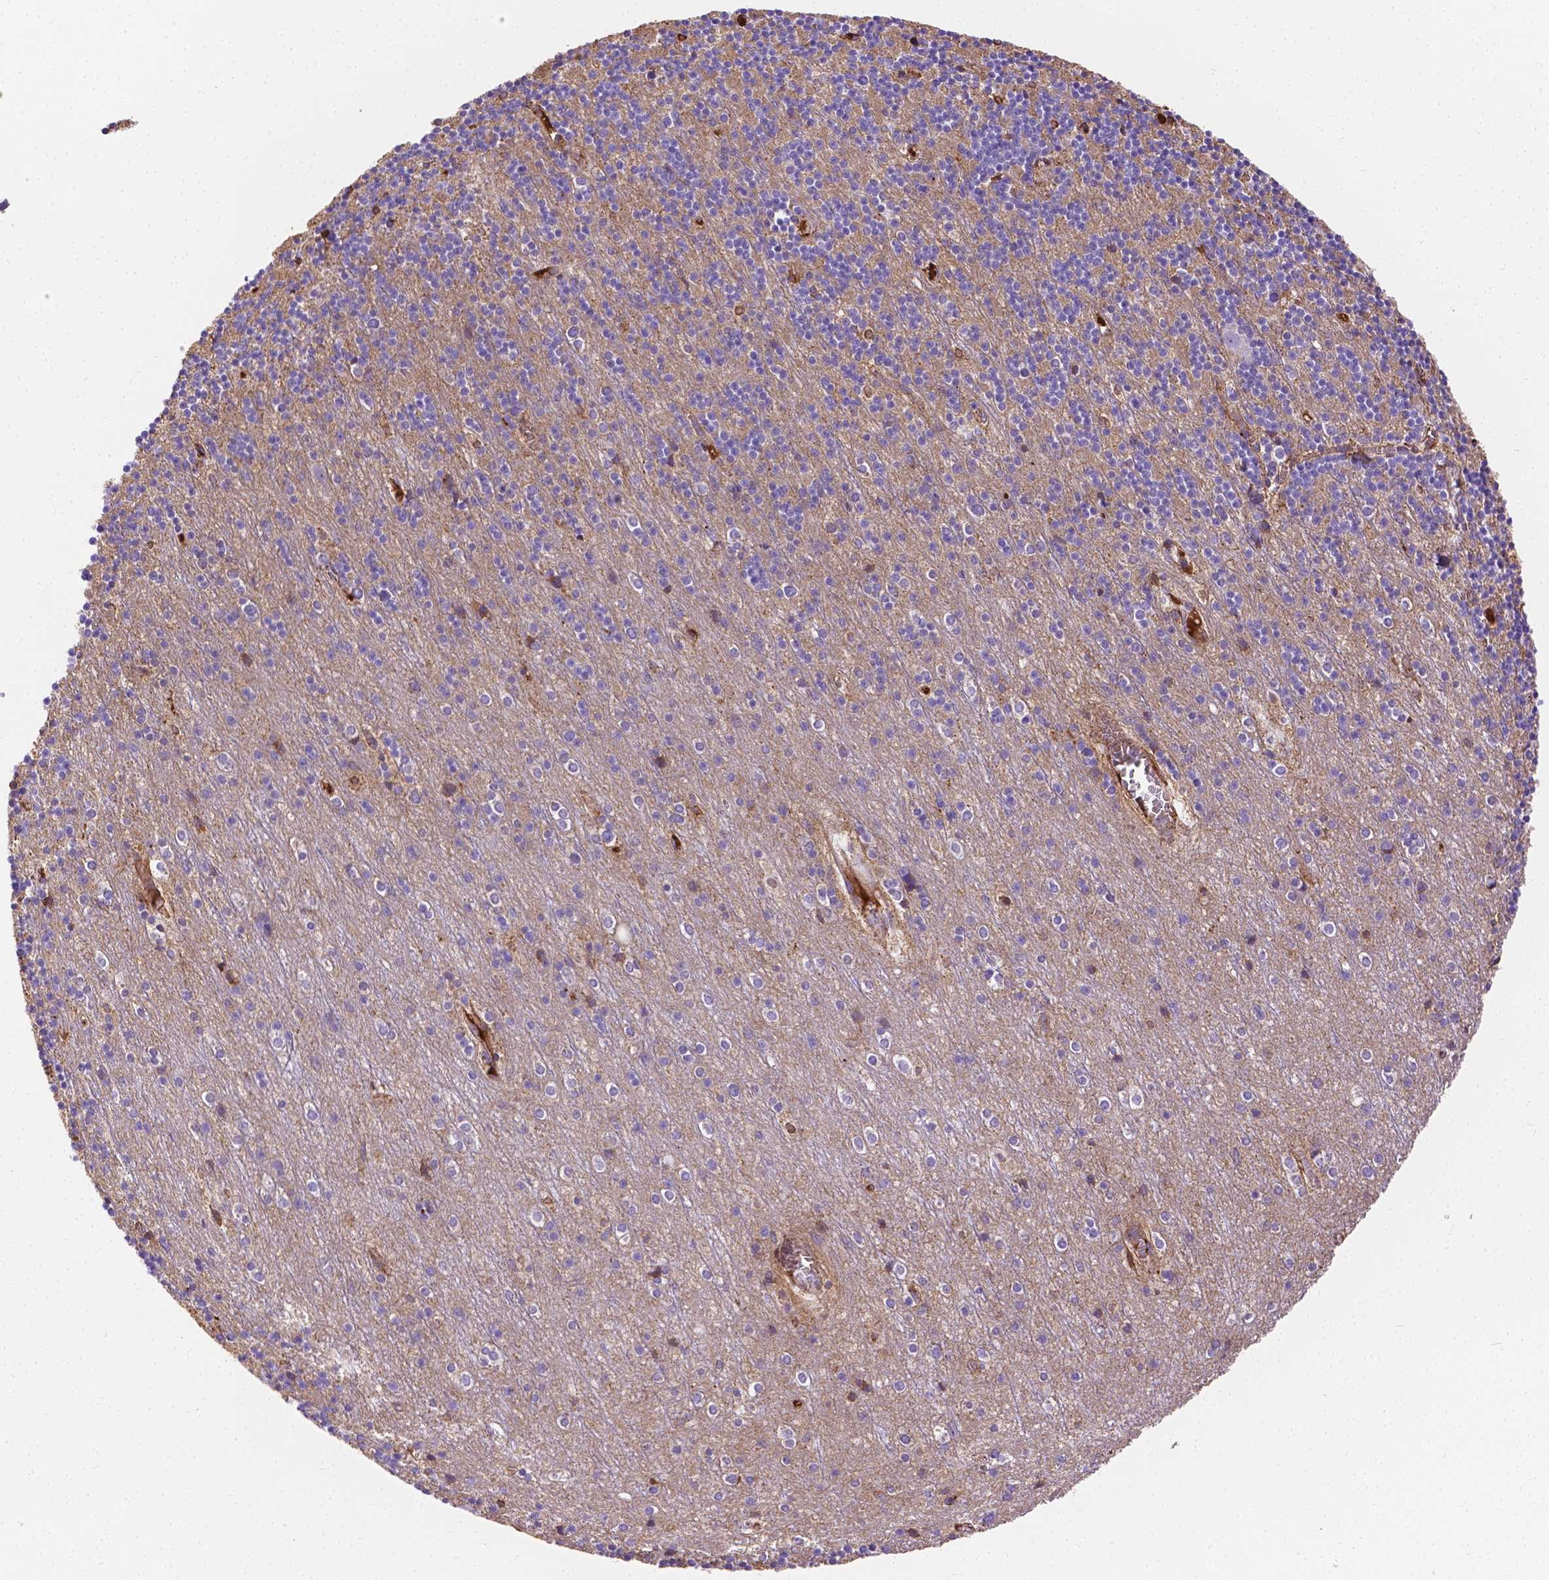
{"staining": {"intensity": "moderate", "quantity": "25%-75%", "location": "cytoplasmic/membranous"}, "tissue": "cerebellum", "cell_type": "Cells in granular layer", "image_type": "normal", "snomed": [{"axis": "morphology", "description": "Normal tissue, NOS"}, {"axis": "topography", "description": "Cerebellum"}], "caption": "Protein expression by immunohistochemistry (IHC) reveals moderate cytoplasmic/membranous expression in approximately 25%-75% of cells in granular layer in unremarkable cerebellum. (brown staining indicates protein expression, while blue staining denotes nuclei).", "gene": "APOE", "patient": {"sex": "male", "age": 70}}